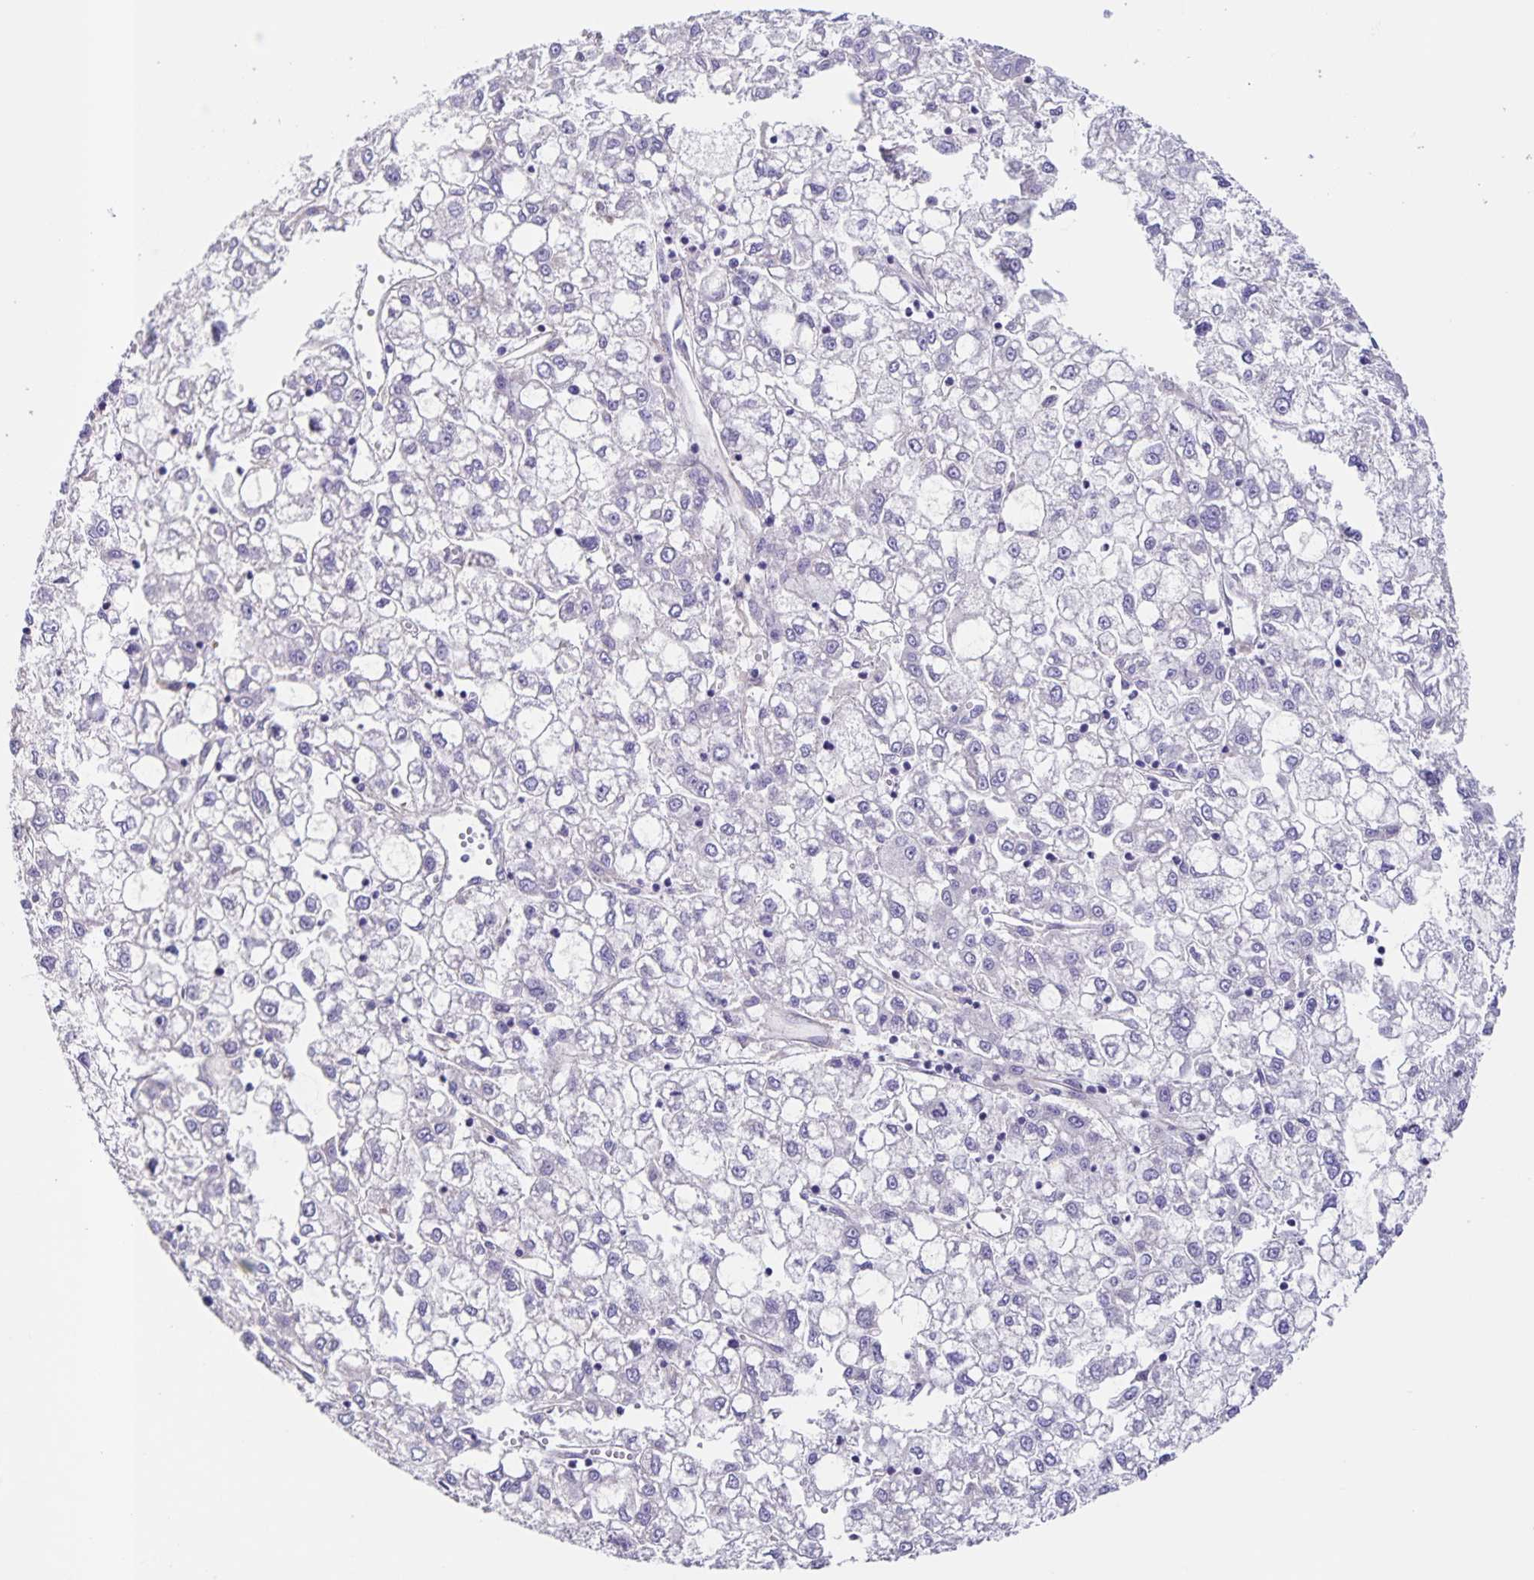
{"staining": {"intensity": "negative", "quantity": "none", "location": "none"}, "tissue": "liver cancer", "cell_type": "Tumor cells", "image_type": "cancer", "snomed": [{"axis": "morphology", "description": "Carcinoma, Hepatocellular, NOS"}, {"axis": "topography", "description": "Liver"}], "caption": "A micrograph of human liver hepatocellular carcinoma is negative for staining in tumor cells.", "gene": "BOLL", "patient": {"sex": "male", "age": 40}}